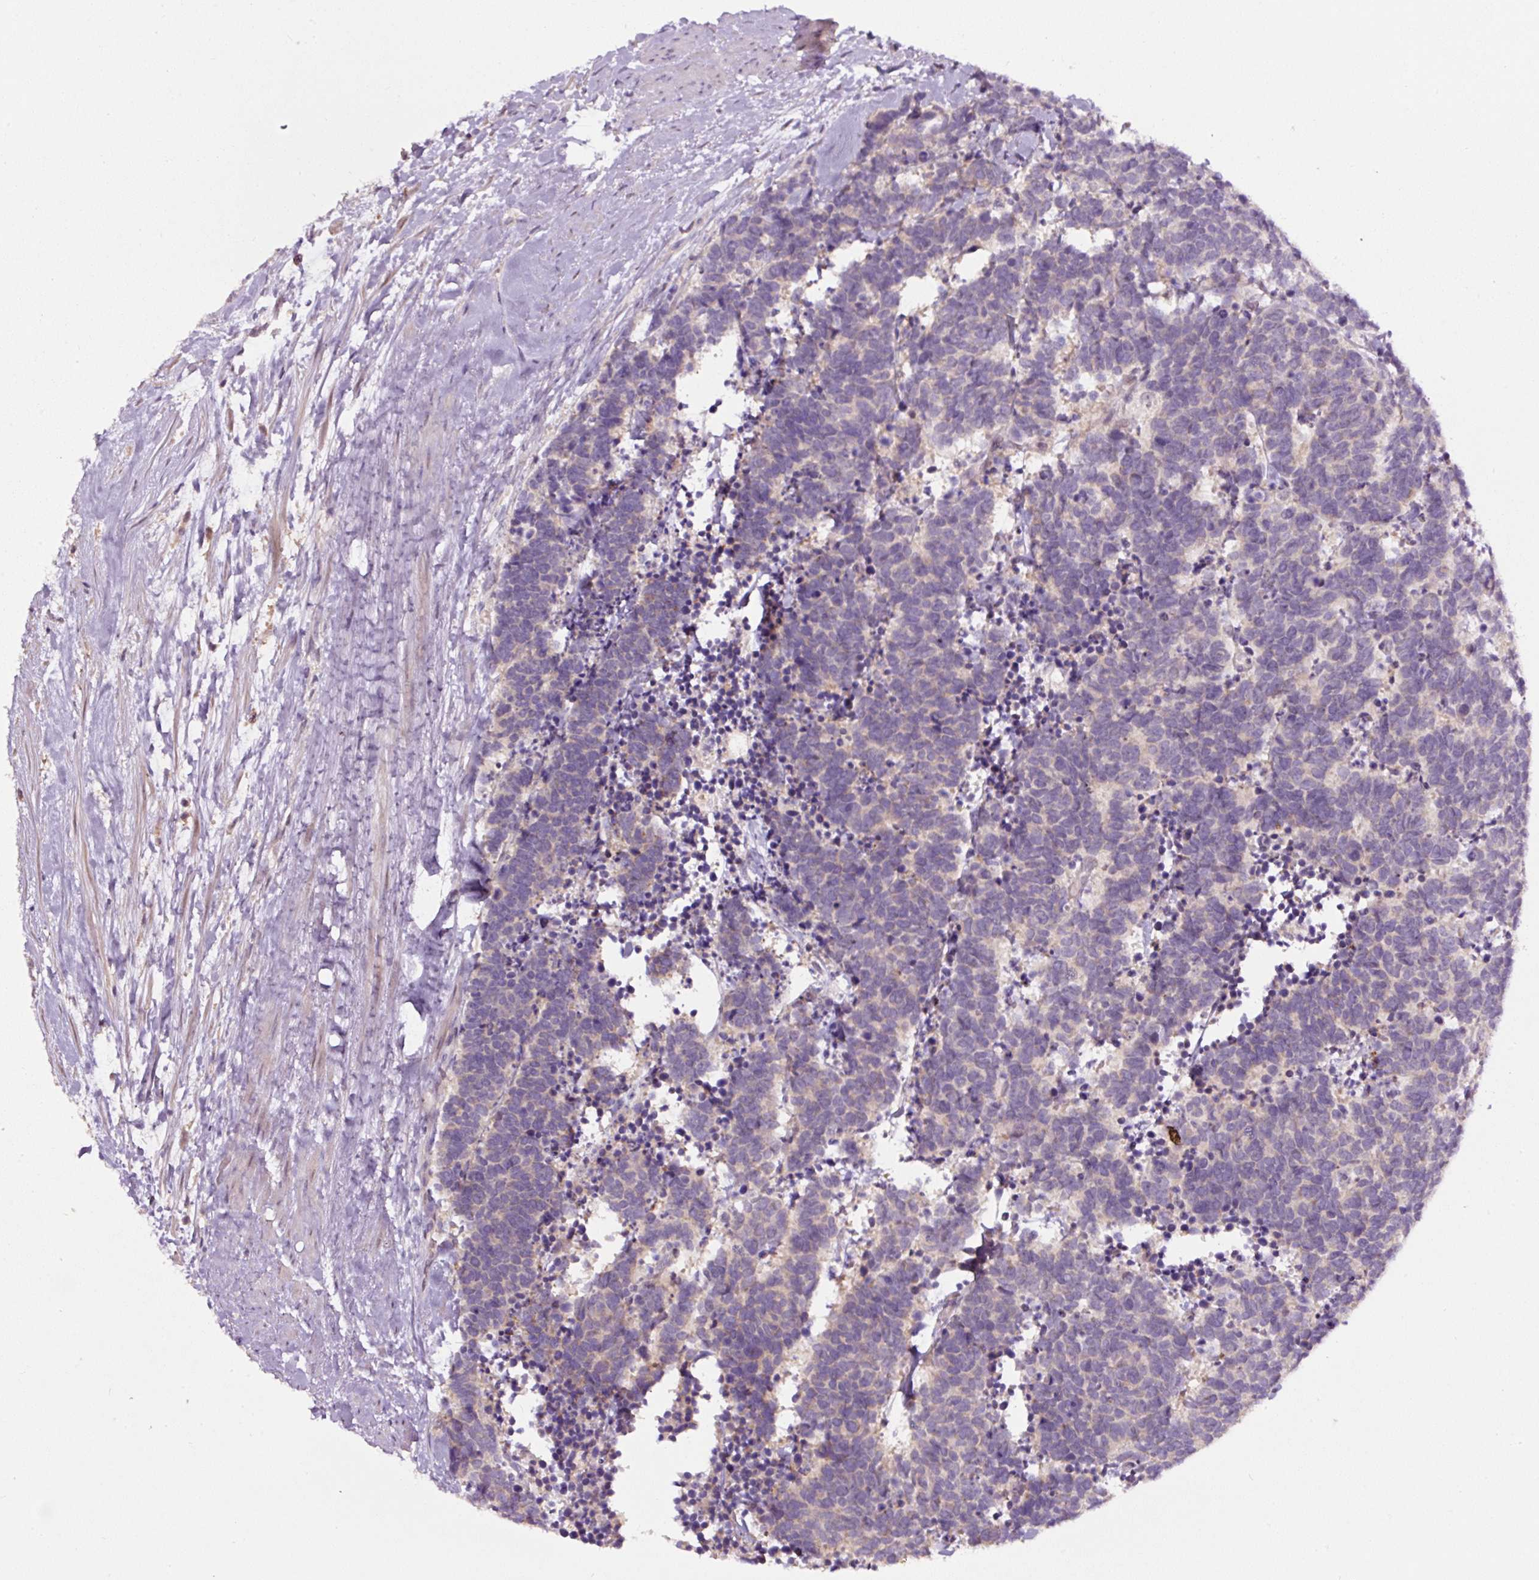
{"staining": {"intensity": "negative", "quantity": "none", "location": "none"}, "tissue": "carcinoid", "cell_type": "Tumor cells", "image_type": "cancer", "snomed": [{"axis": "morphology", "description": "Carcinoma, NOS"}, {"axis": "morphology", "description": "Carcinoid, malignant, NOS"}, {"axis": "topography", "description": "Prostate"}], "caption": "Immunohistochemistry histopathology image of neoplastic tissue: human carcinoma stained with DAB (3,3'-diaminobenzidine) displays no significant protein positivity in tumor cells. (IHC, brightfield microscopy, high magnification).", "gene": "LRRC24", "patient": {"sex": "male", "age": 57}}